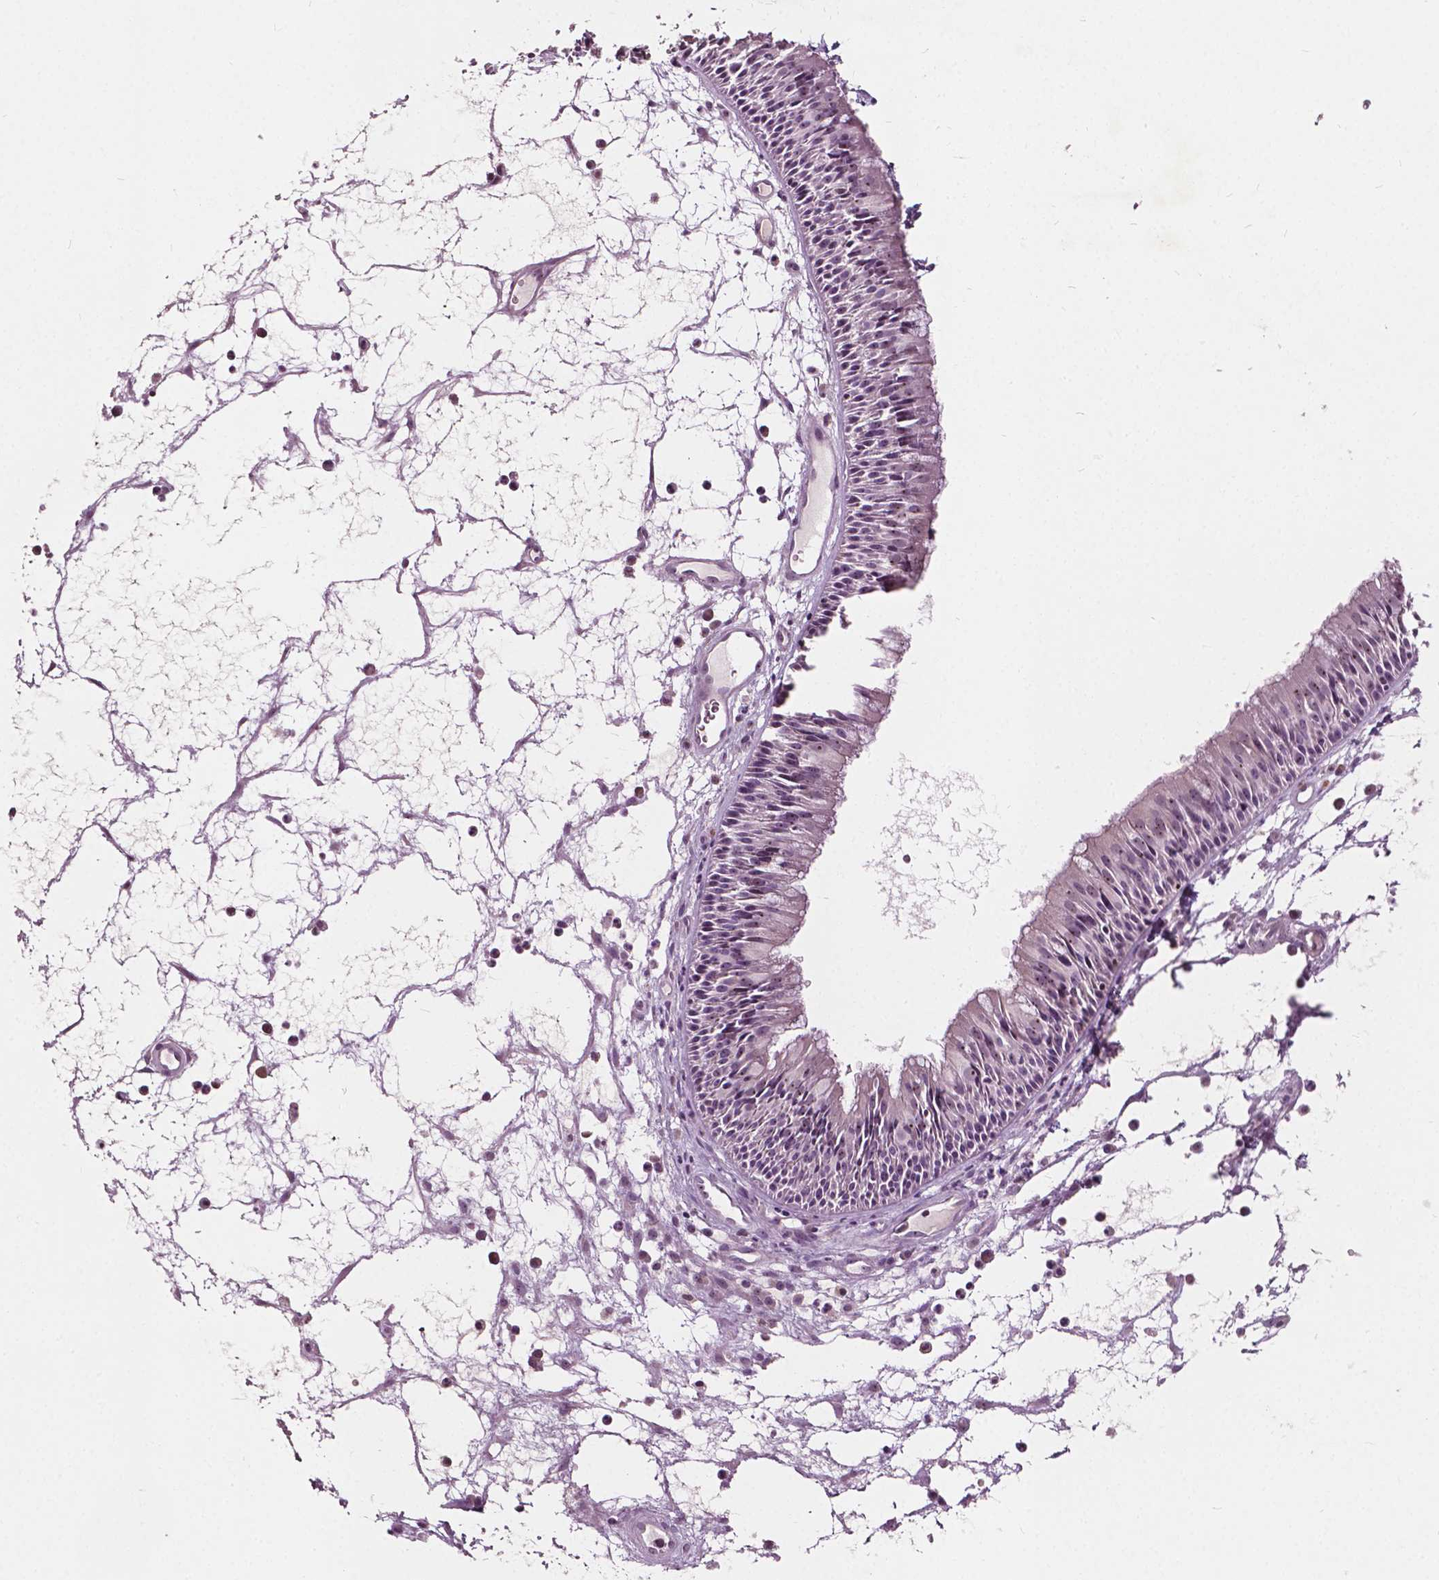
{"staining": {"intensity": "moderate", "quantity": "<25%", "location": "cytoplasmic/membranous,nuclear"}, "tissue": "nasopharynx", "cell_type": "Respiratory epithelial cells", "image_type": "normal", "snomed": [{"axis": "morphology", "description": "Normal tissue, NOS"}, {"axis": "topography", "description": "Nasopharynx"}], "caption": "Moderate cytoplasmic/membranous,nuclear positivity for a protein is present in about <25% of respiratory epithelial cells of normal nasopharynx using immunohistochemistry (IHC).", "gene": "ODF3L2", "patient": {"sex": "male", "age": 31}}